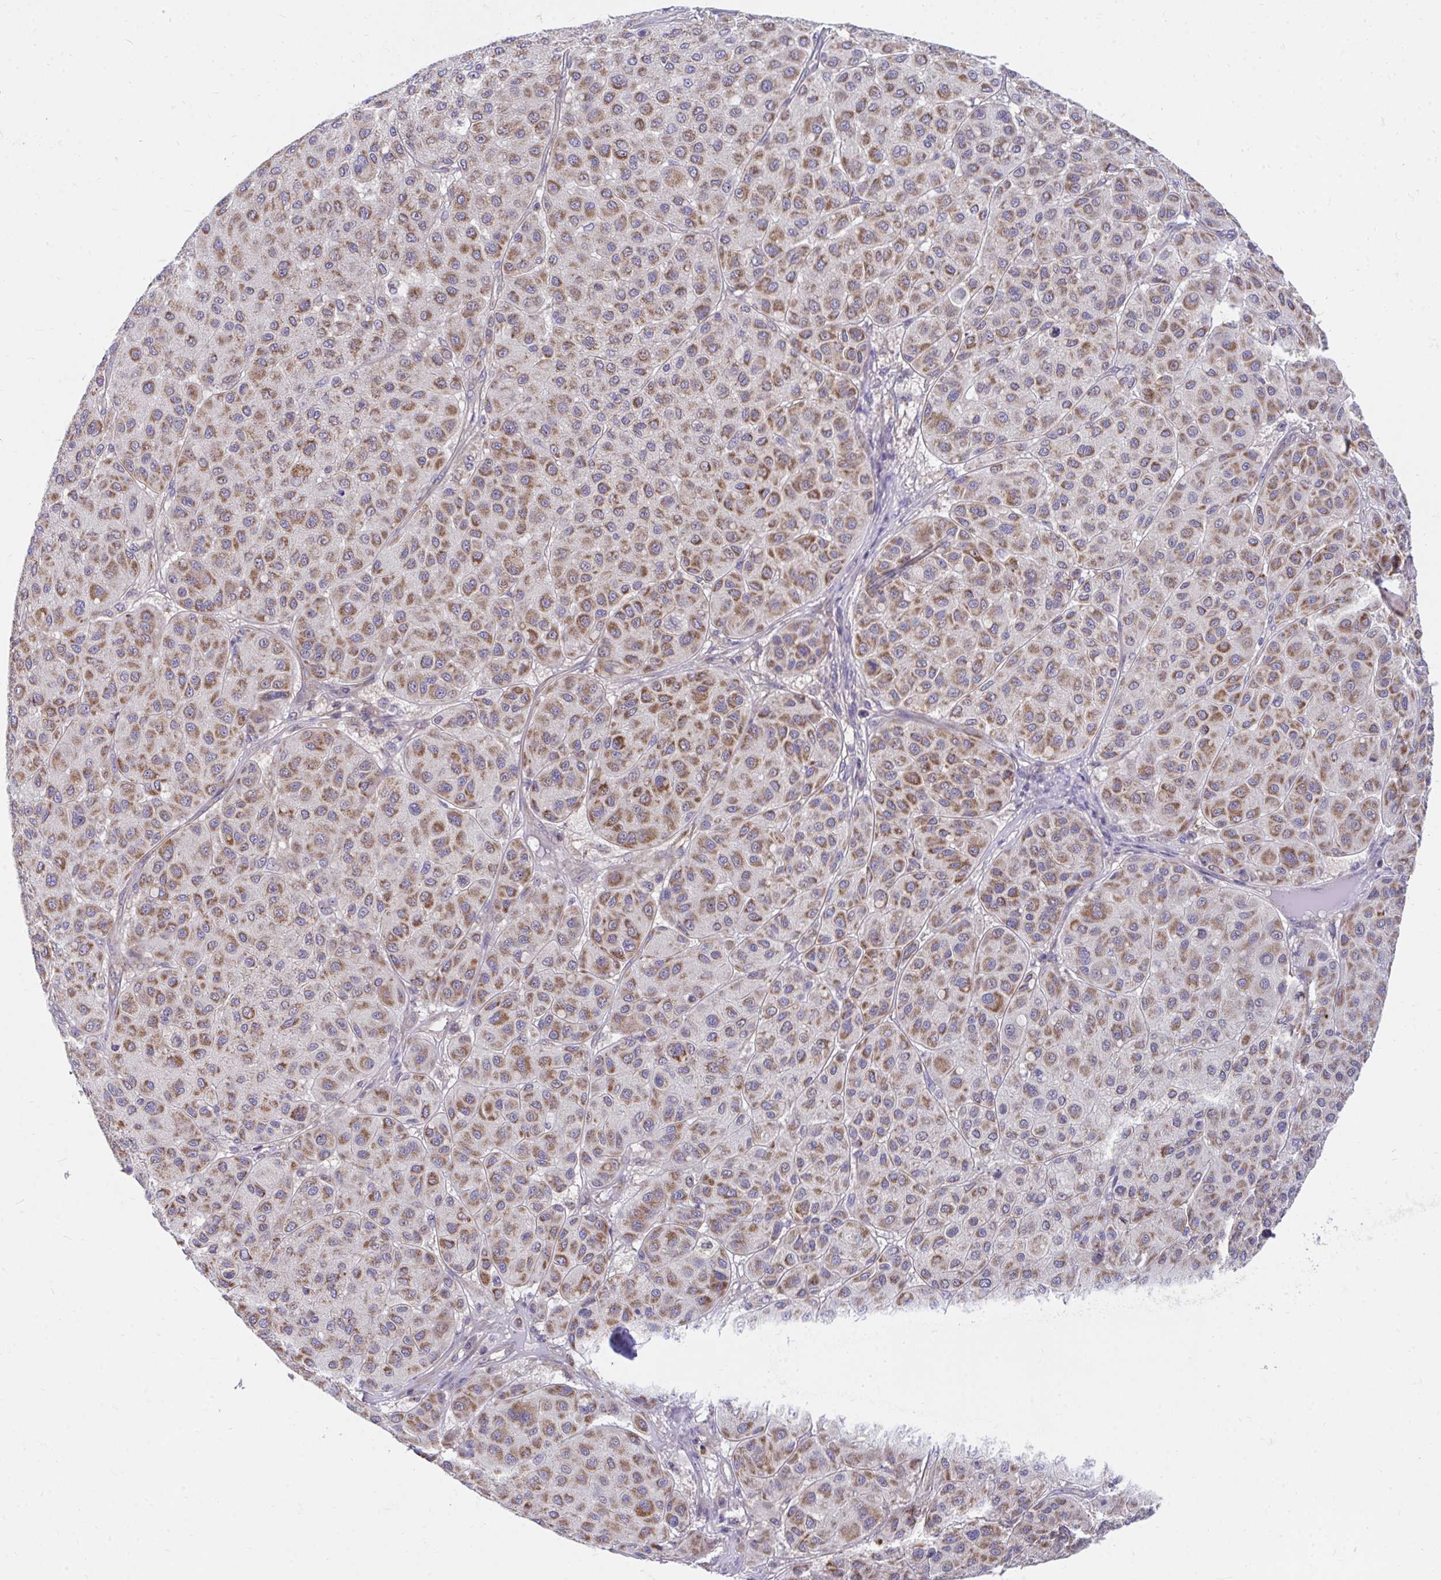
{"staining": {"intensity": "strong", "quantity": ">75%", "location": "cytoplasmic/membranous"}, "tissue": "melanoma", "cell_type": "Tumor cells", "image_type": "cancer", "snomed": [{"axis": "morphology", "description": "Malignant melanoma, Metastatic site"}, {"axis": "topography", "description": "Smooth muscle"}], "caption": "Melanoma stained for a protein exhibits strong cytoplasmic/membranous positivity in tumor cells.", "gene": "FHIP1B", "patient": {"sex": "male", "age": 41}}